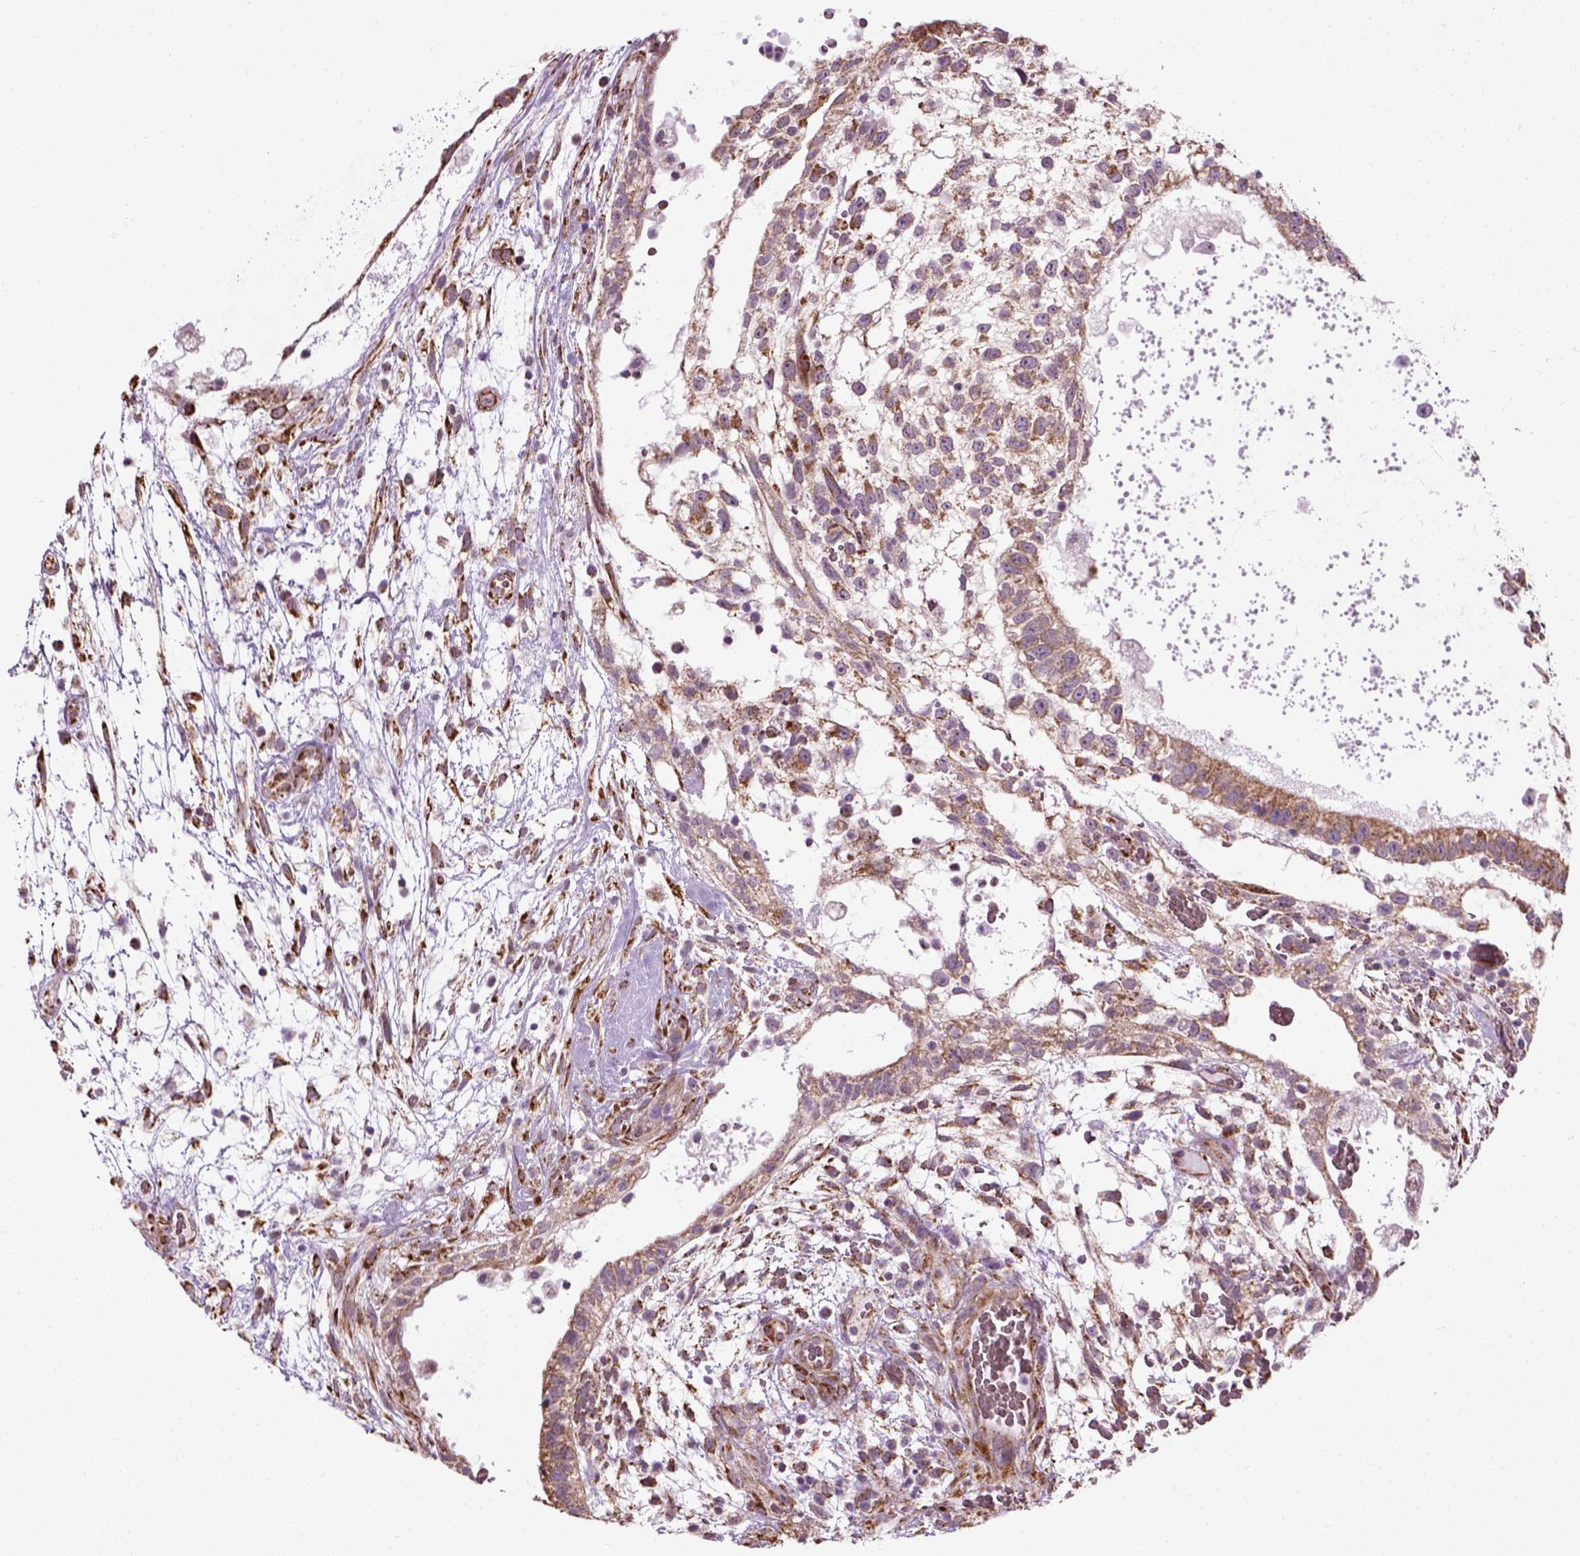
{"staining": {"intensity": "weak", "quantity": ">75%", "location": "cytoplasmic/membranous"}, "tissue": "testis cancer", "cell_type": "Tumor cells", "image_type": "cancer", "snomed": [{"axis": "morphology", "description": "Normal tissue, NOS"}, {"axis": "morphology", "description": "Carcinoma, Embryonal, NOS"}, {"axis": "topography", "description": "Testis"}], "caption": "Testis cancer stained for a protein reveals weak cytoplasmic/membranous positivity in tumor cells.", "gene": "XK", "patient": {"sex": "male", "age": 32}}